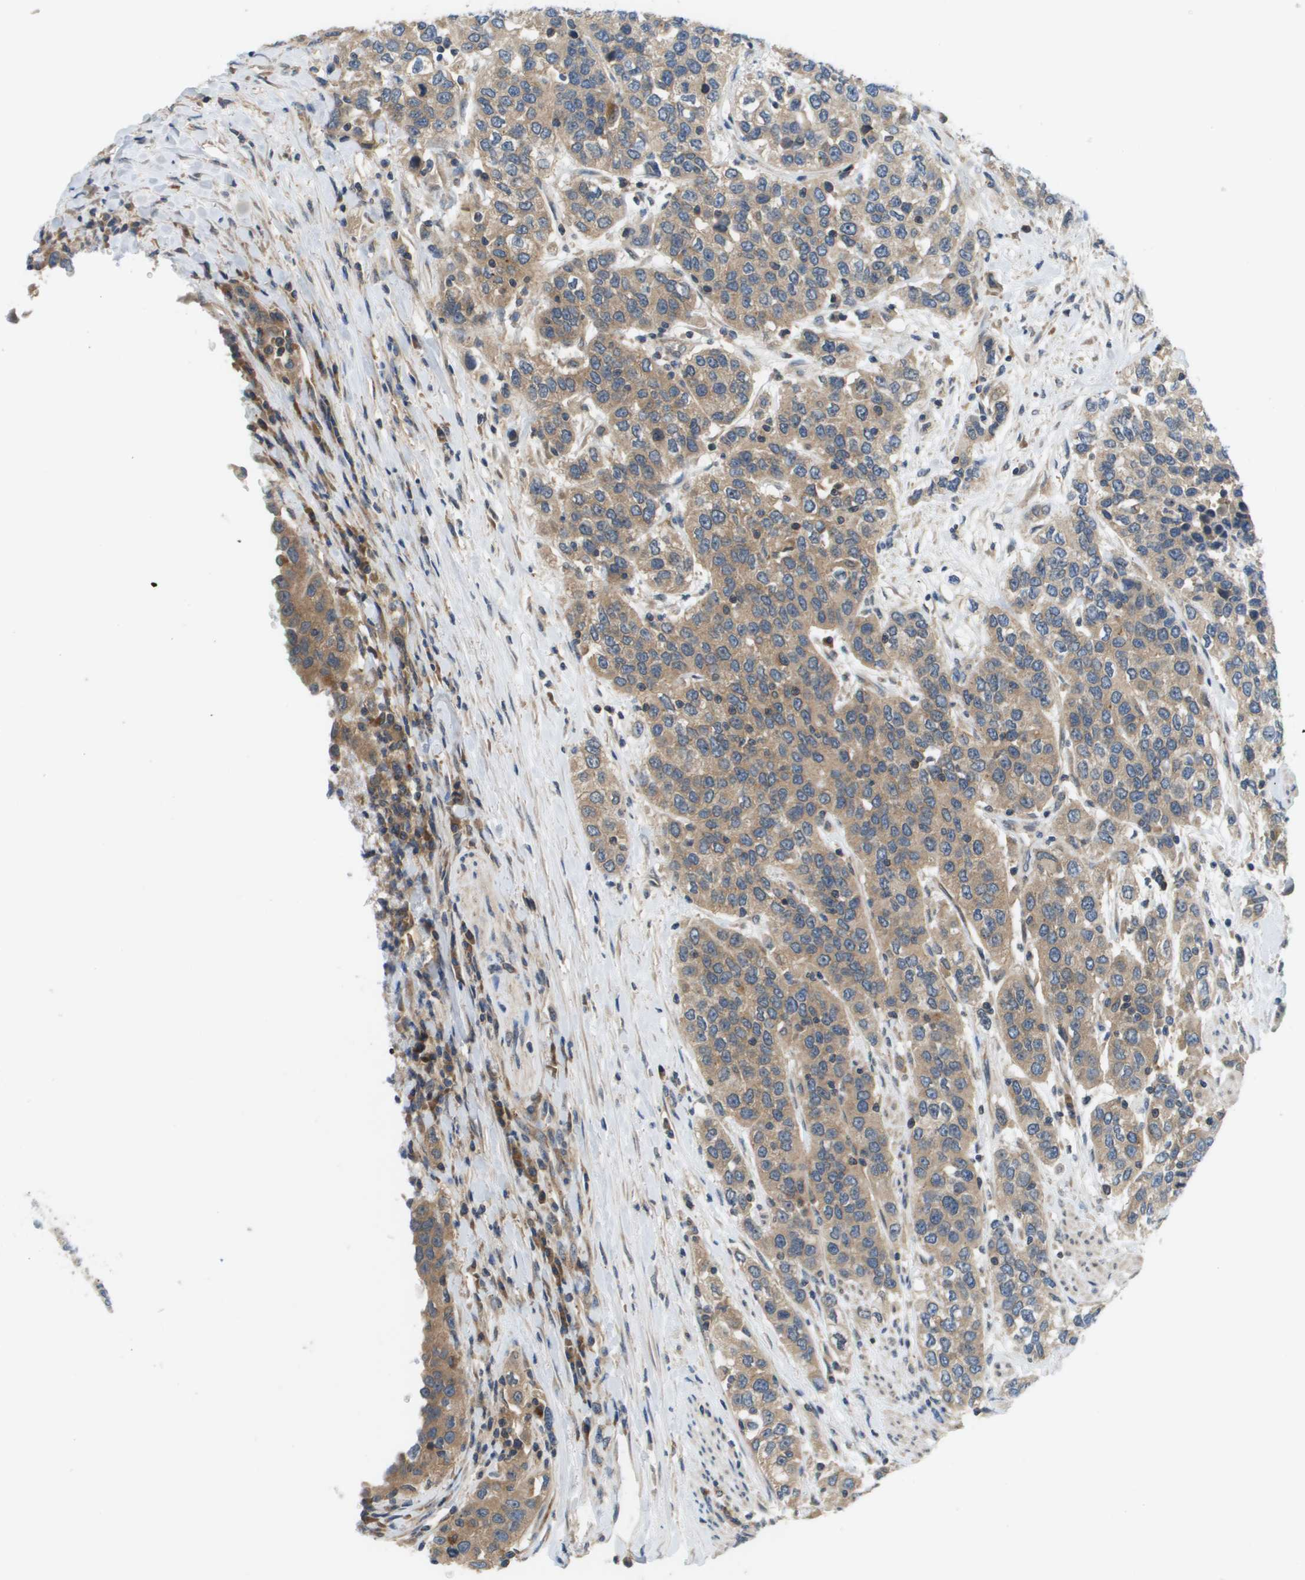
{"staining": {"intensity": "moderate", "quantity": ">75%", "location": "cytoplasmic/membranous"}, "tissue": "urothelial cancer", "cell_type": "Tumor cells", "image_type": "cancer", "snomed": [{"axis": "morphology", "description": "Urothelial carcinoma, High grade"}, {"axis": "topography", "description": "Urinary bladder"}], "caption": "Protein positivity by immunohistochemistry displays moderate cytoplasmic/membranous positivity in approximately >75% of tumor cells in urothelial cancer. The staining was performed using DAB (3,3'-diaminobenzidine), with brown indicating positive protein expression. Nuclei are stained blue with hematoxylin.", "gene": "SLC25A20", "patient": {"sex": "female", "age": 80}}